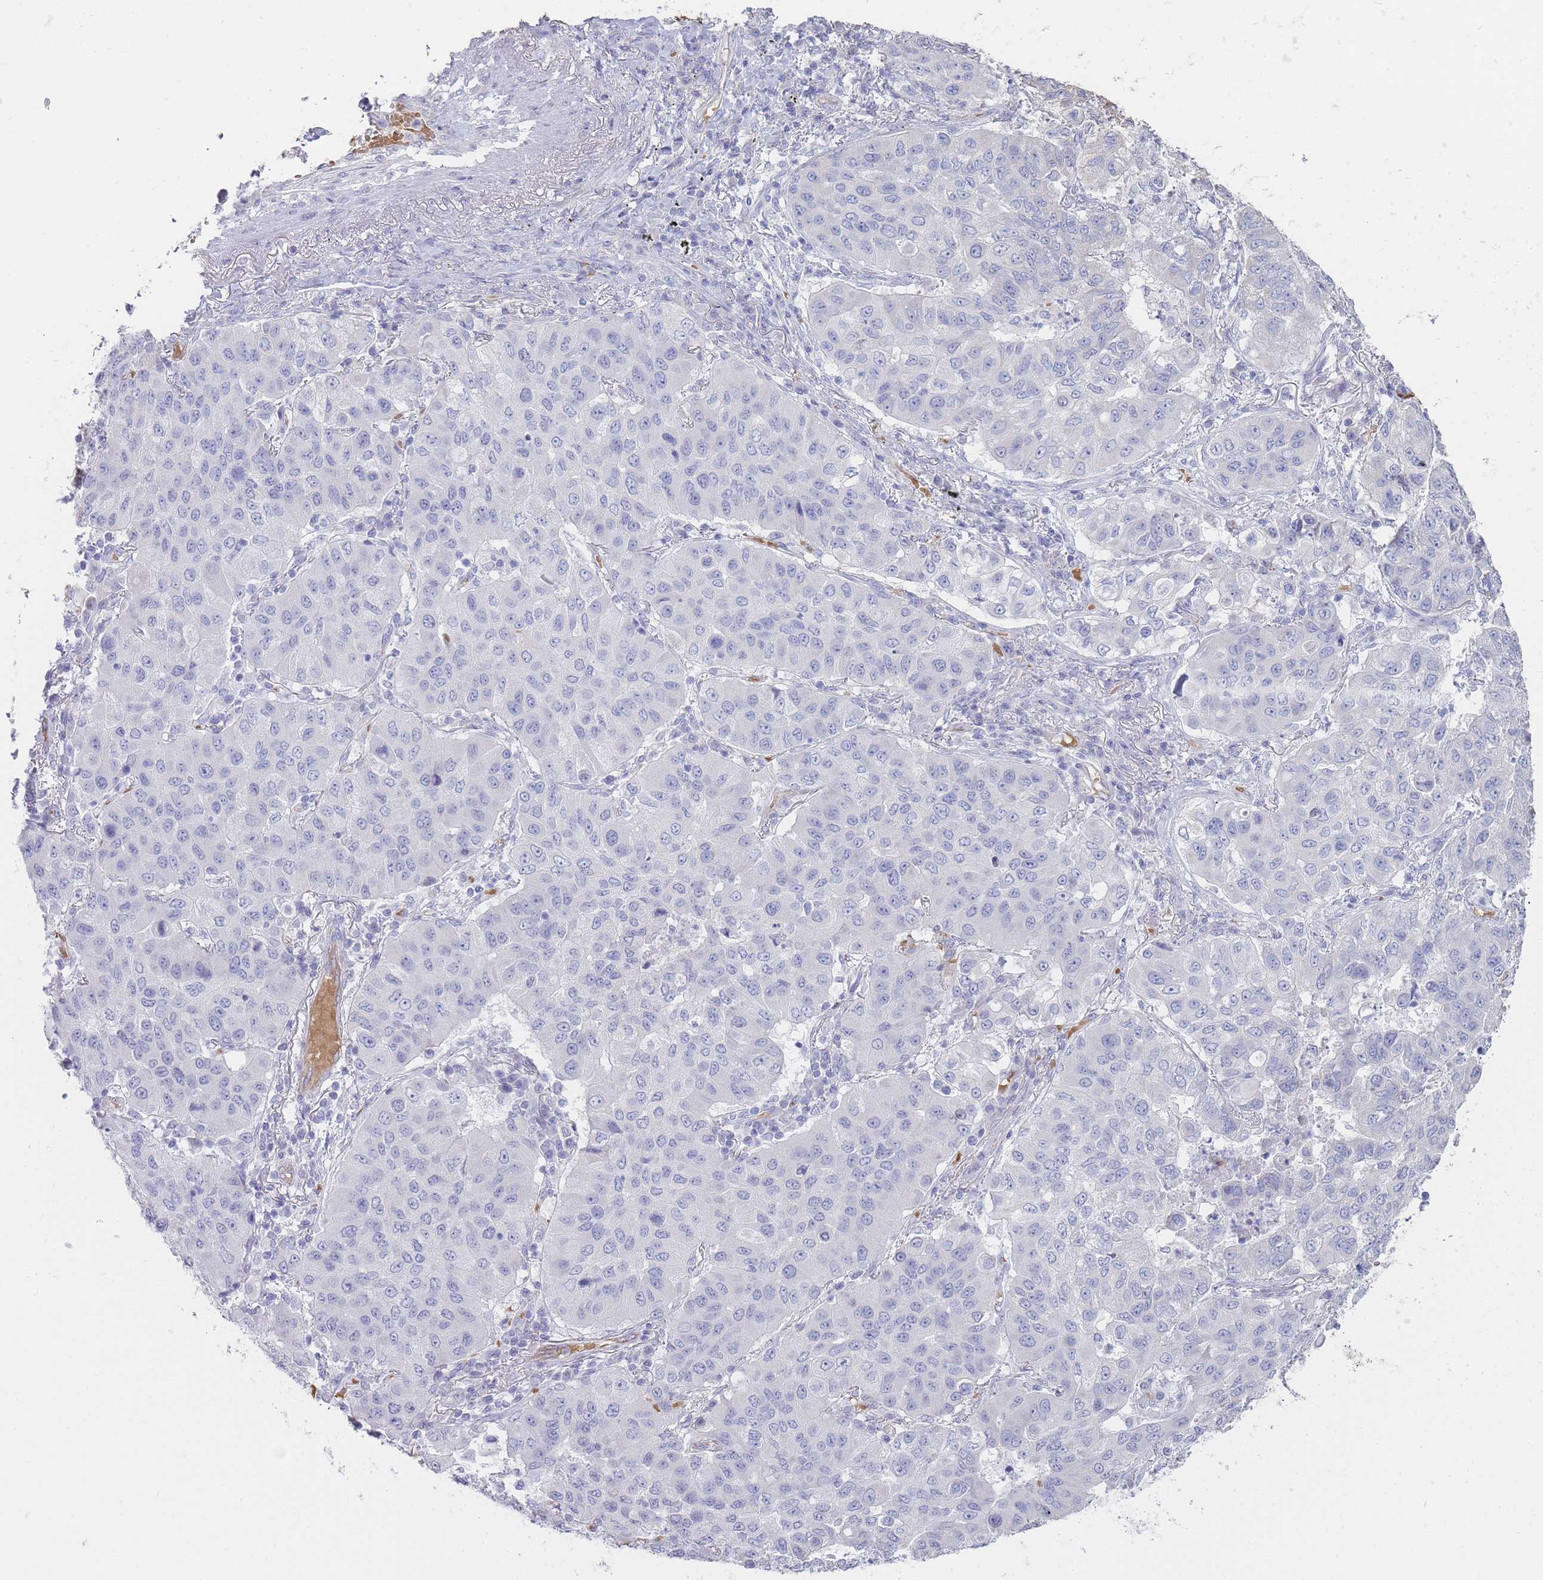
{"staining": {"intensity": "negative", "quantity": "none", "location": "none"}, "tissue": "lung cancer", "cell_type": "Tumor cells", "image_type": "cancer", "snomed": [{"axis": "morphology", "description": "Squamous cell carcinoma, NOS"}, {"axis": "topography", "description": "Lung"}], "caption": "DAB (3,3'-diaminobenzidine) immunohistochemical staining of lung squamous cell carcinoma demonstrates no significant expression in tumor cells. (DAB IHC visualized using brightfield microscopy, high magnification).", "gene": "HBG2", "patient": {"sex": "male", "age": 74}}